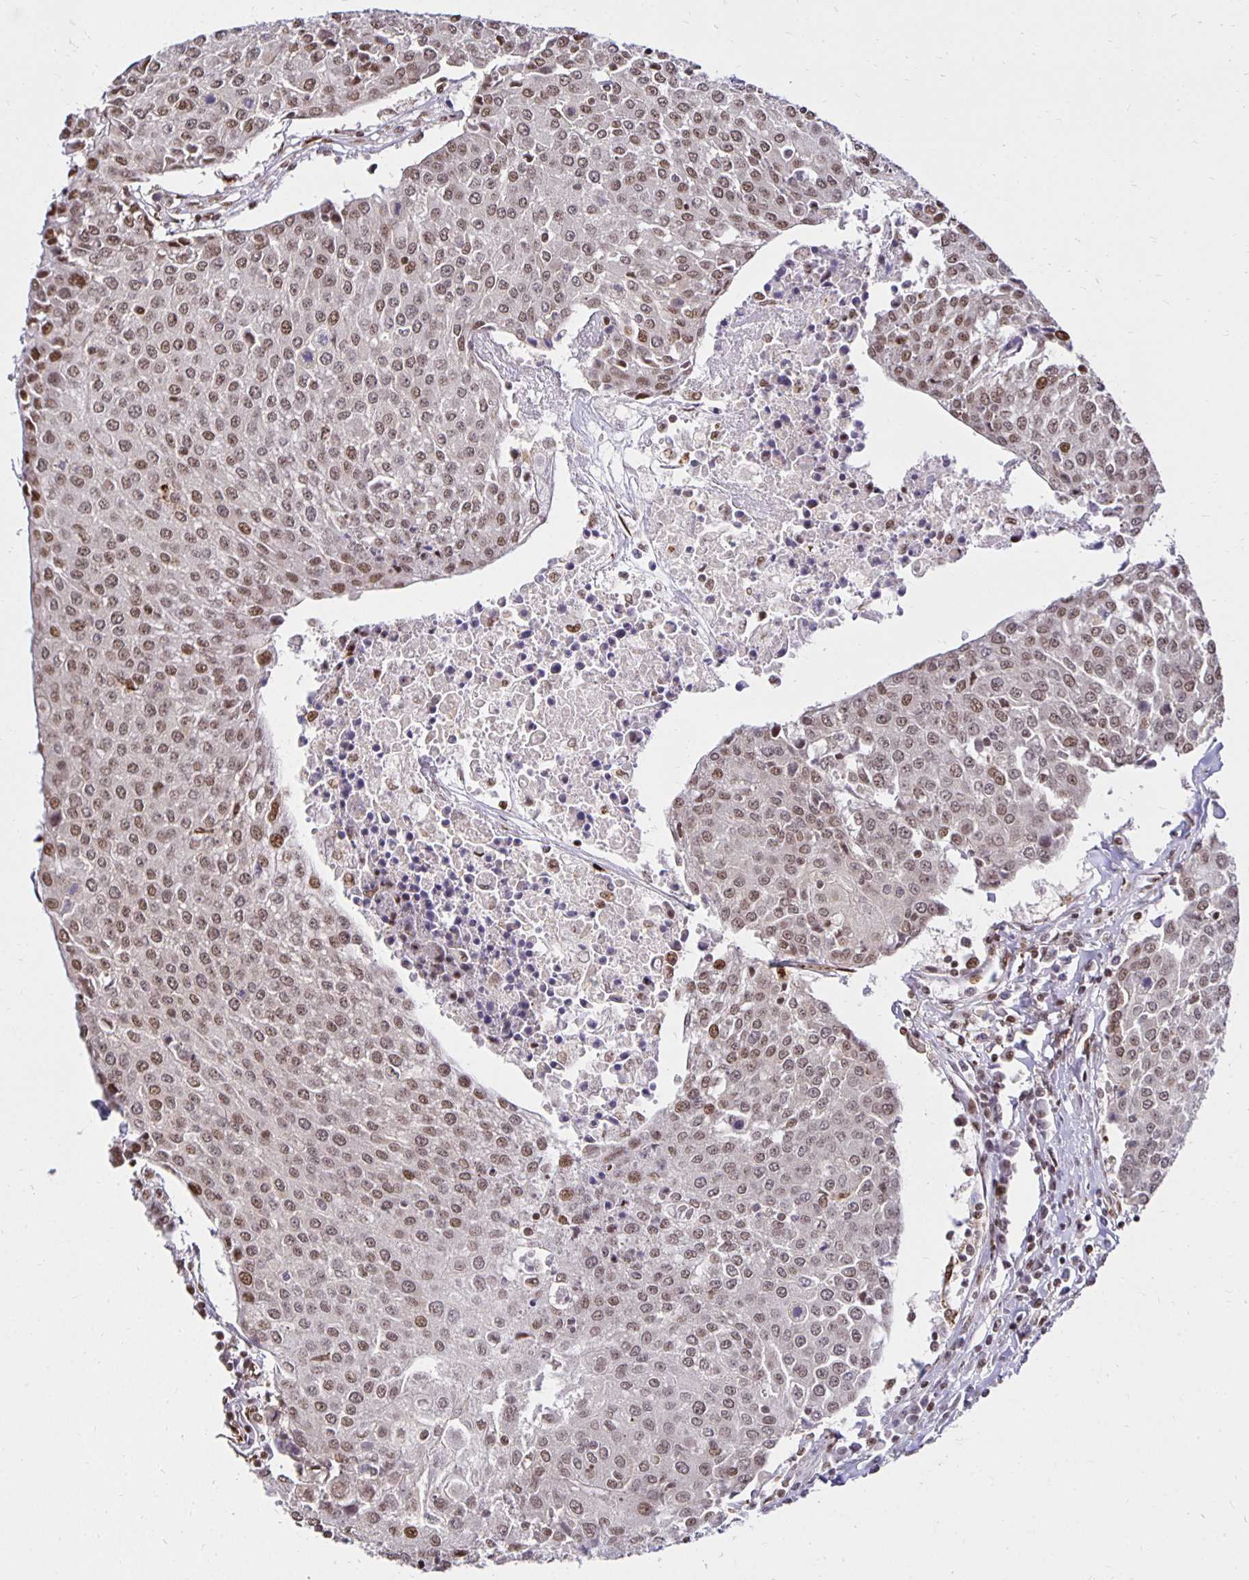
{"staining": {"intensity": "moderate", "quantity": ">75%", "location": "nuclear"}, "tissue": "urothelial cancer", "cell_type": "Tumor cells", "image_type": "cancer", "snomed": [{"axis": "morphology", "description": "Urothelial carcinoma, High grade"}, {"axis": "topography", "description": "Urinary bladder"}], "caption": "Moderate nuclear staining is identified in approximately >75% of tumor cells in urothelial carcinoma (high-grade).", "gene": "ZNF579", "patient": {"sex": "female", "age": 85}}